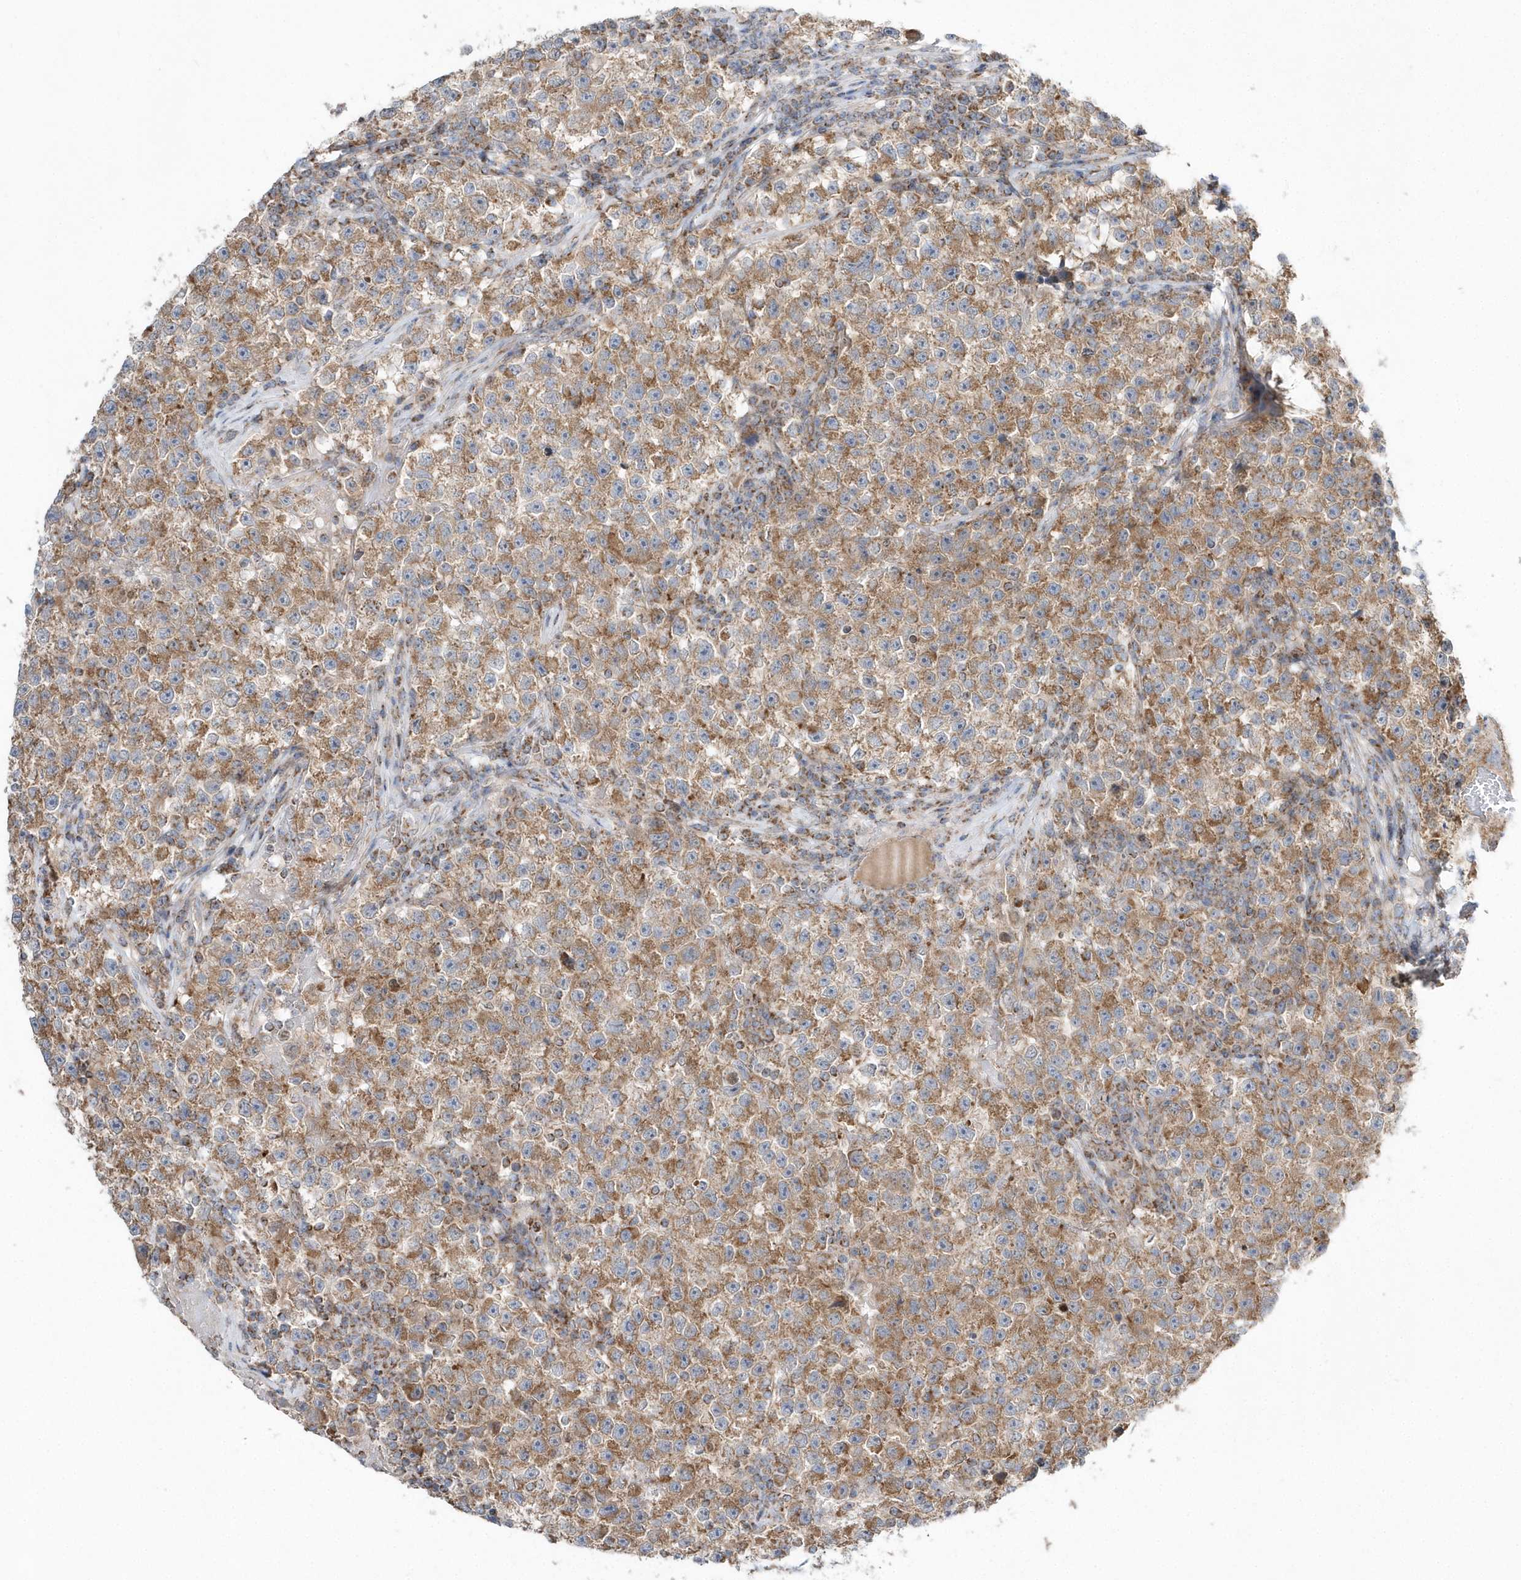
{"staining": {"intensity": "moderate", "quantity": ">75%", "location": "cytoplasmic/membranous"}, "tissue": "testis cancer", "cell_type": "Tumor cells", "image_type": "cancer", "snomed": [{"axis": "morphology", "description": "Seminoma, NOS"}, {"axis": "topography", "description": "Testis"}], "caption": "The micrograph shows staining of testis cancer, revealing moderate cytoplasmic/membranous protein staining (brown color) within tumor cells. Immunohistochemistry stains the protein in brown and the nuclei are stained blue.", "gene": "OPA1", "patient": {"sex": "male", "age": 22}}